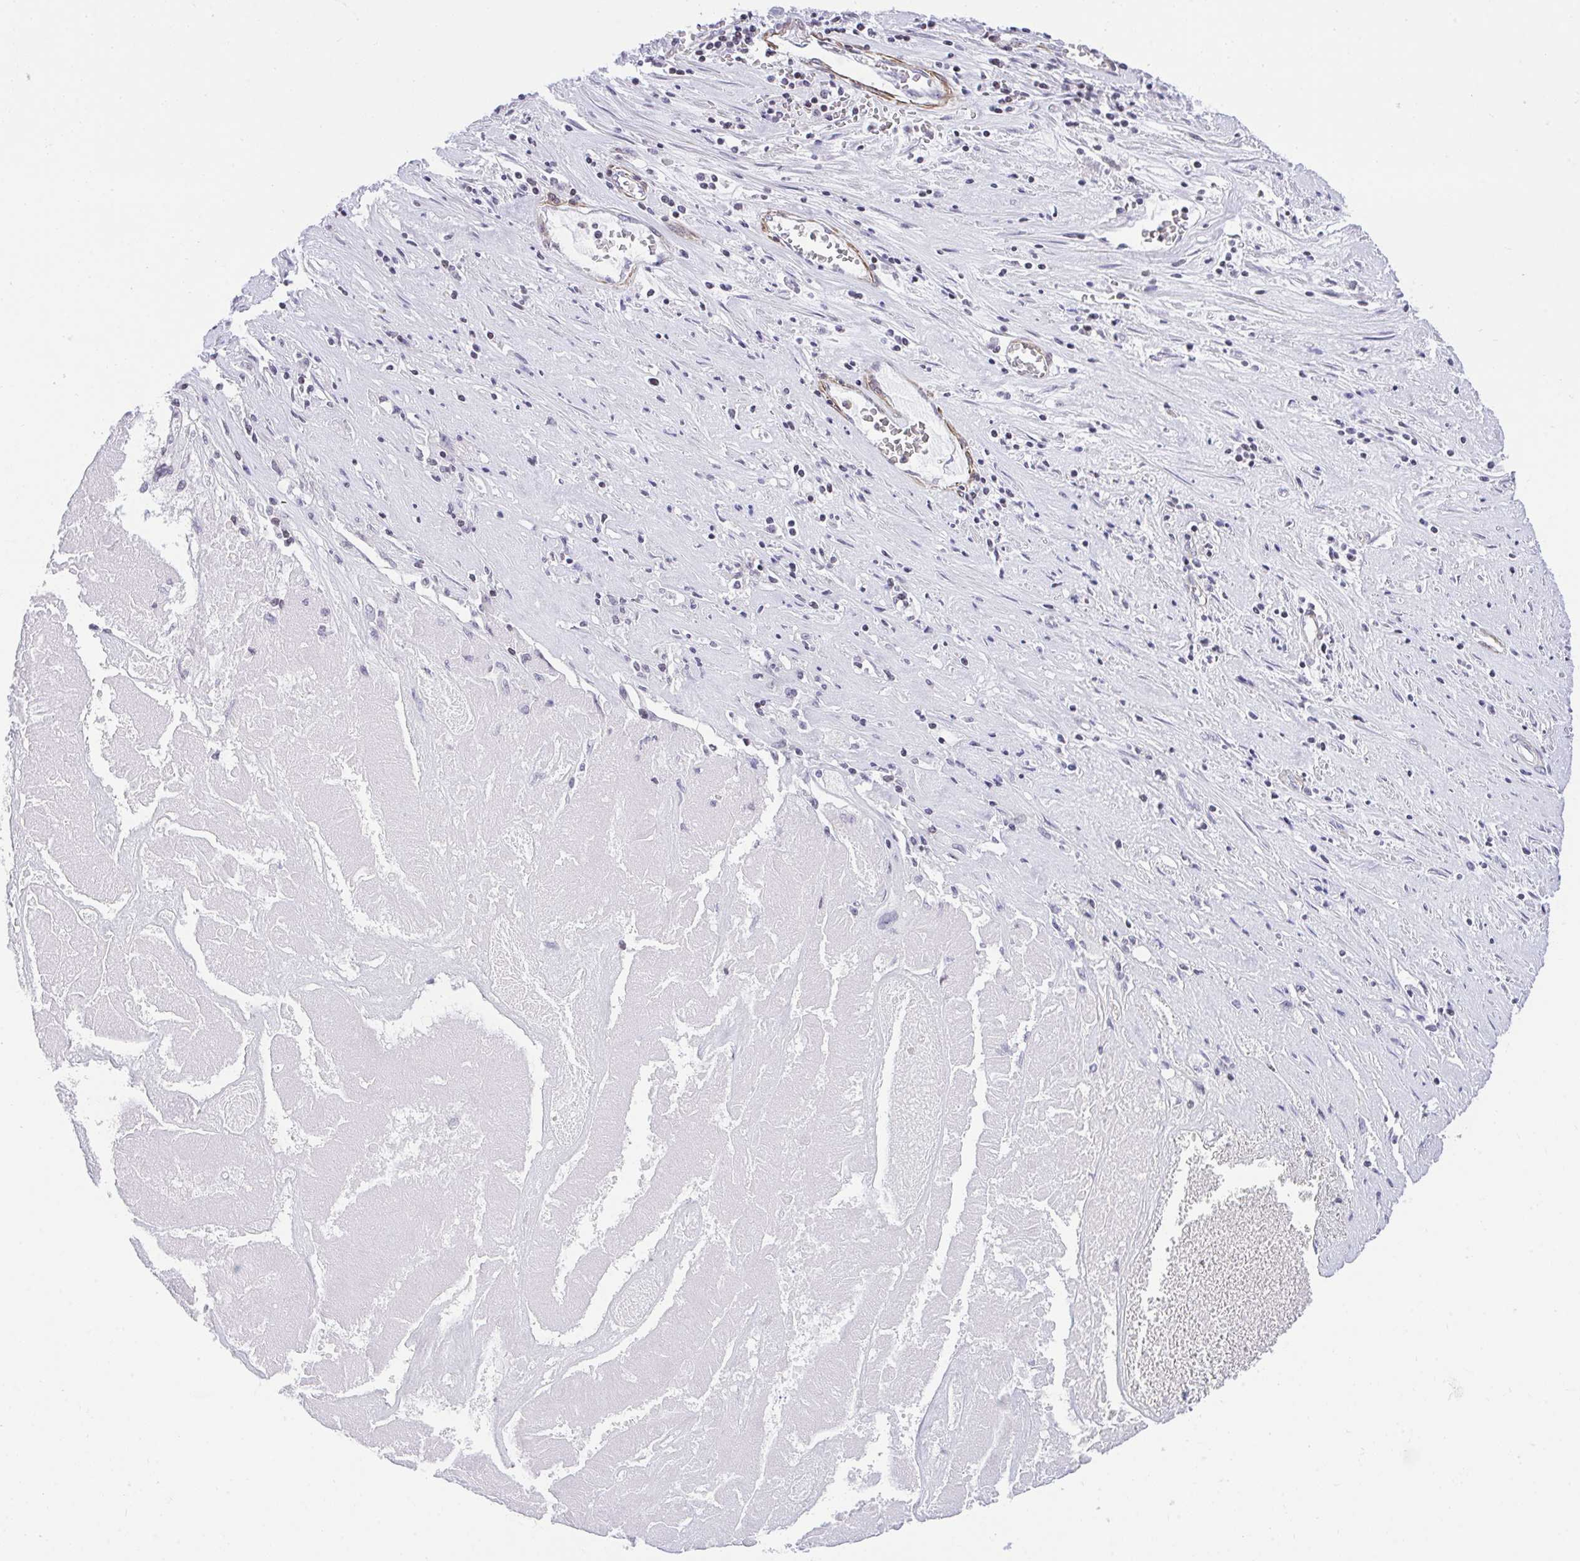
{"staining": {"intensity": "negative", "quantity": "none", "location": "none"}, "tissue": "pancreatic cancer", "cell_type": "Tumor cells", "image_type": "cancer", "snomed": [{"axis": "morphology", "description": "Adenocarcinoma, NOS"}, {"axis": "topography", "description": "Pancreas"}], "caption": "Tumor cells are negative for protein expression in human adenocarcinoma (pancreatic). (DAB immunohistochemistry (IHC) with hematoxylin counter stain).", "gene": "KCNN4", "patient": {"sex": "male", "age": 63}}